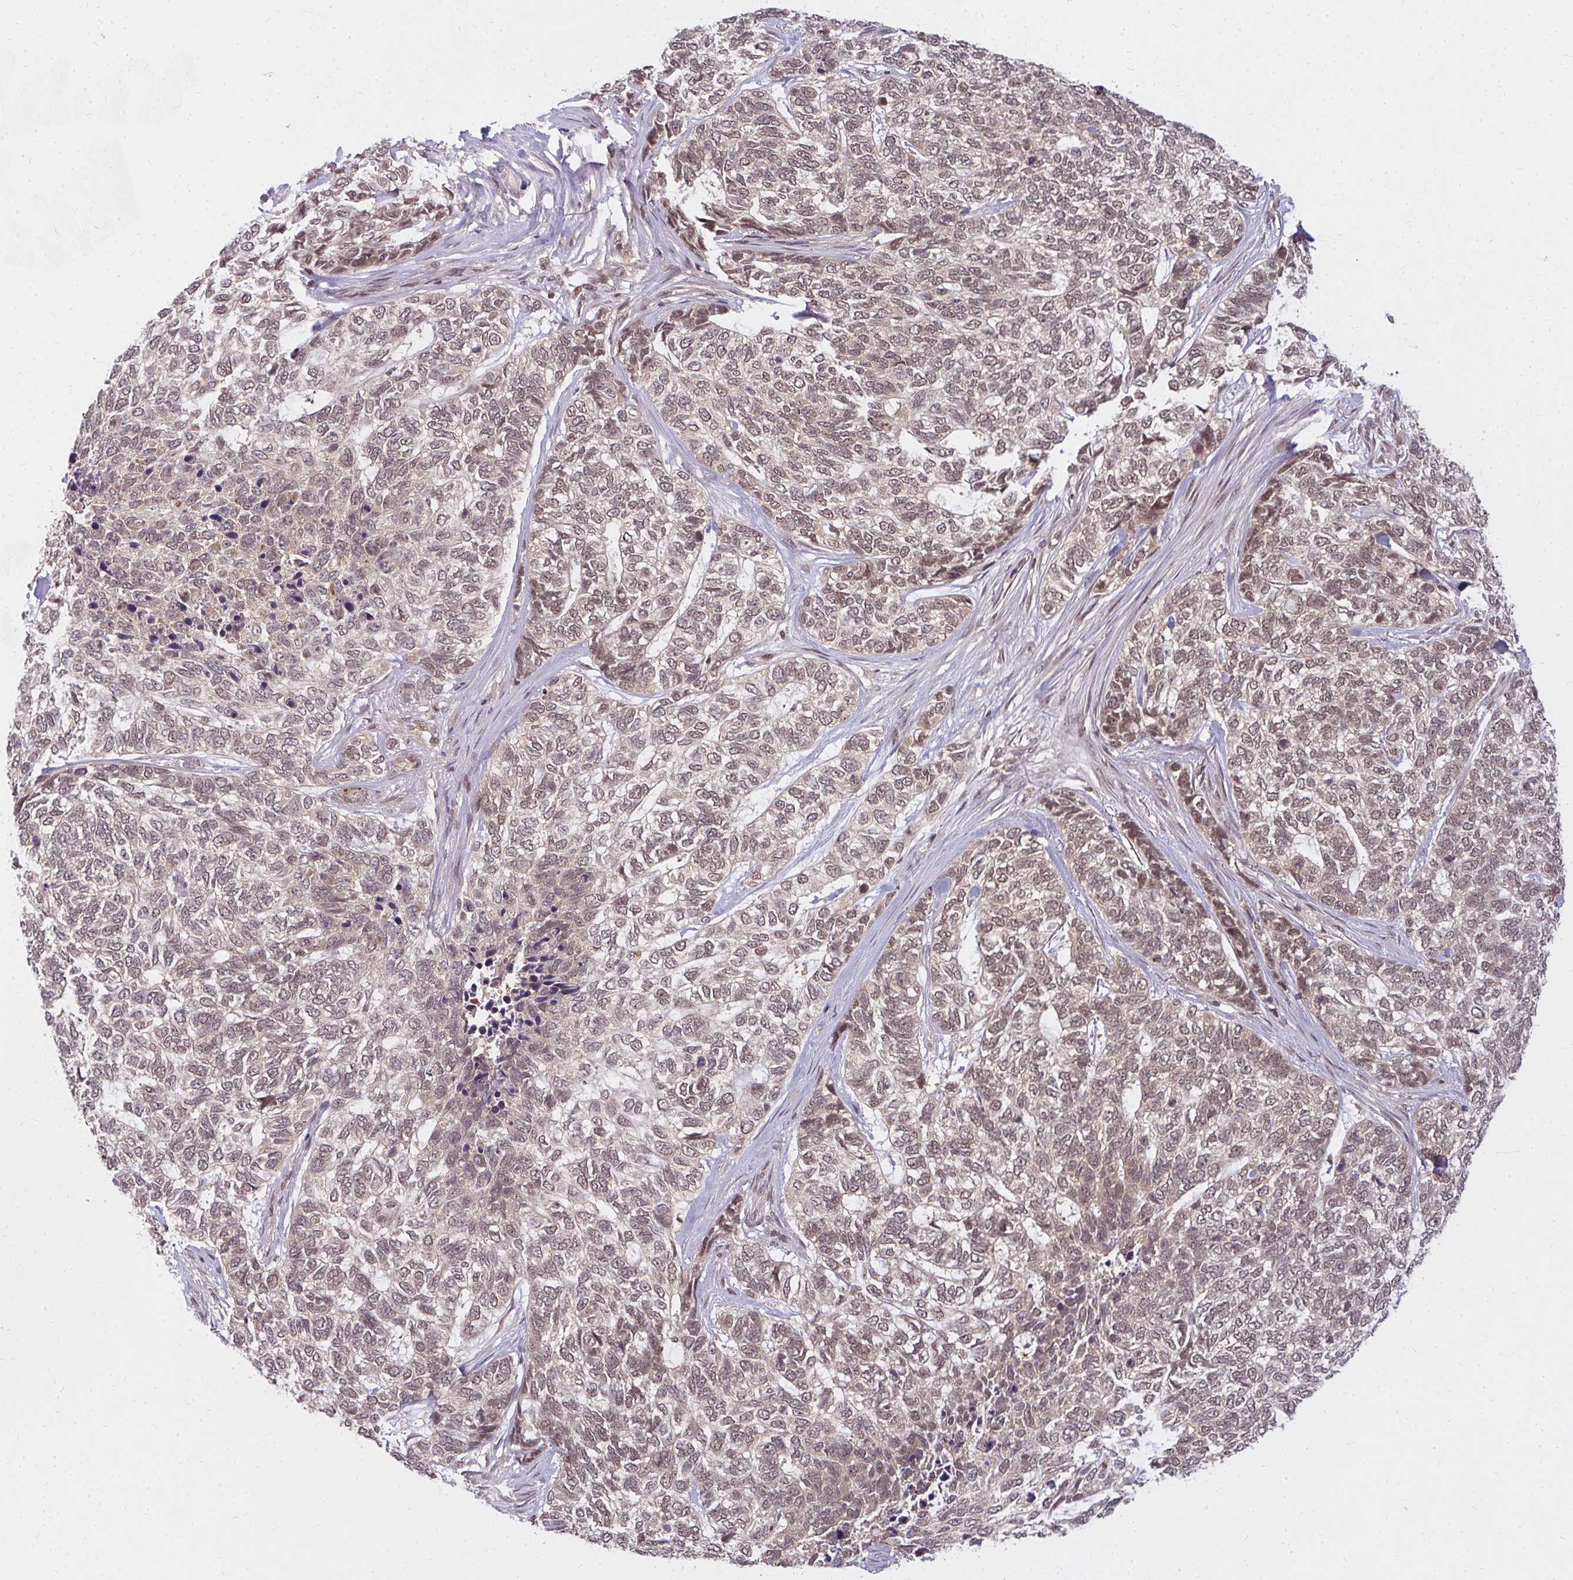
{"staining": {"intensity": "weak", "quantity": "25%-75%", "location": "nuclear"}, "tissue": "skin cancer", "cell_type": "Tumor cells", "image_type": "cancer", "snomed": [{"axis": "morphology", "description": "Basal cell carcinoma"}, {"axis": "topography", "description": "Skin"}], "caption": "Protein analysis of skin cancer tissue exhibits weak nuclear expression in about 25%-75% of tumor cells.", "gene": "GTF3C6", "patient": {"sex": "female", "age": 65}}